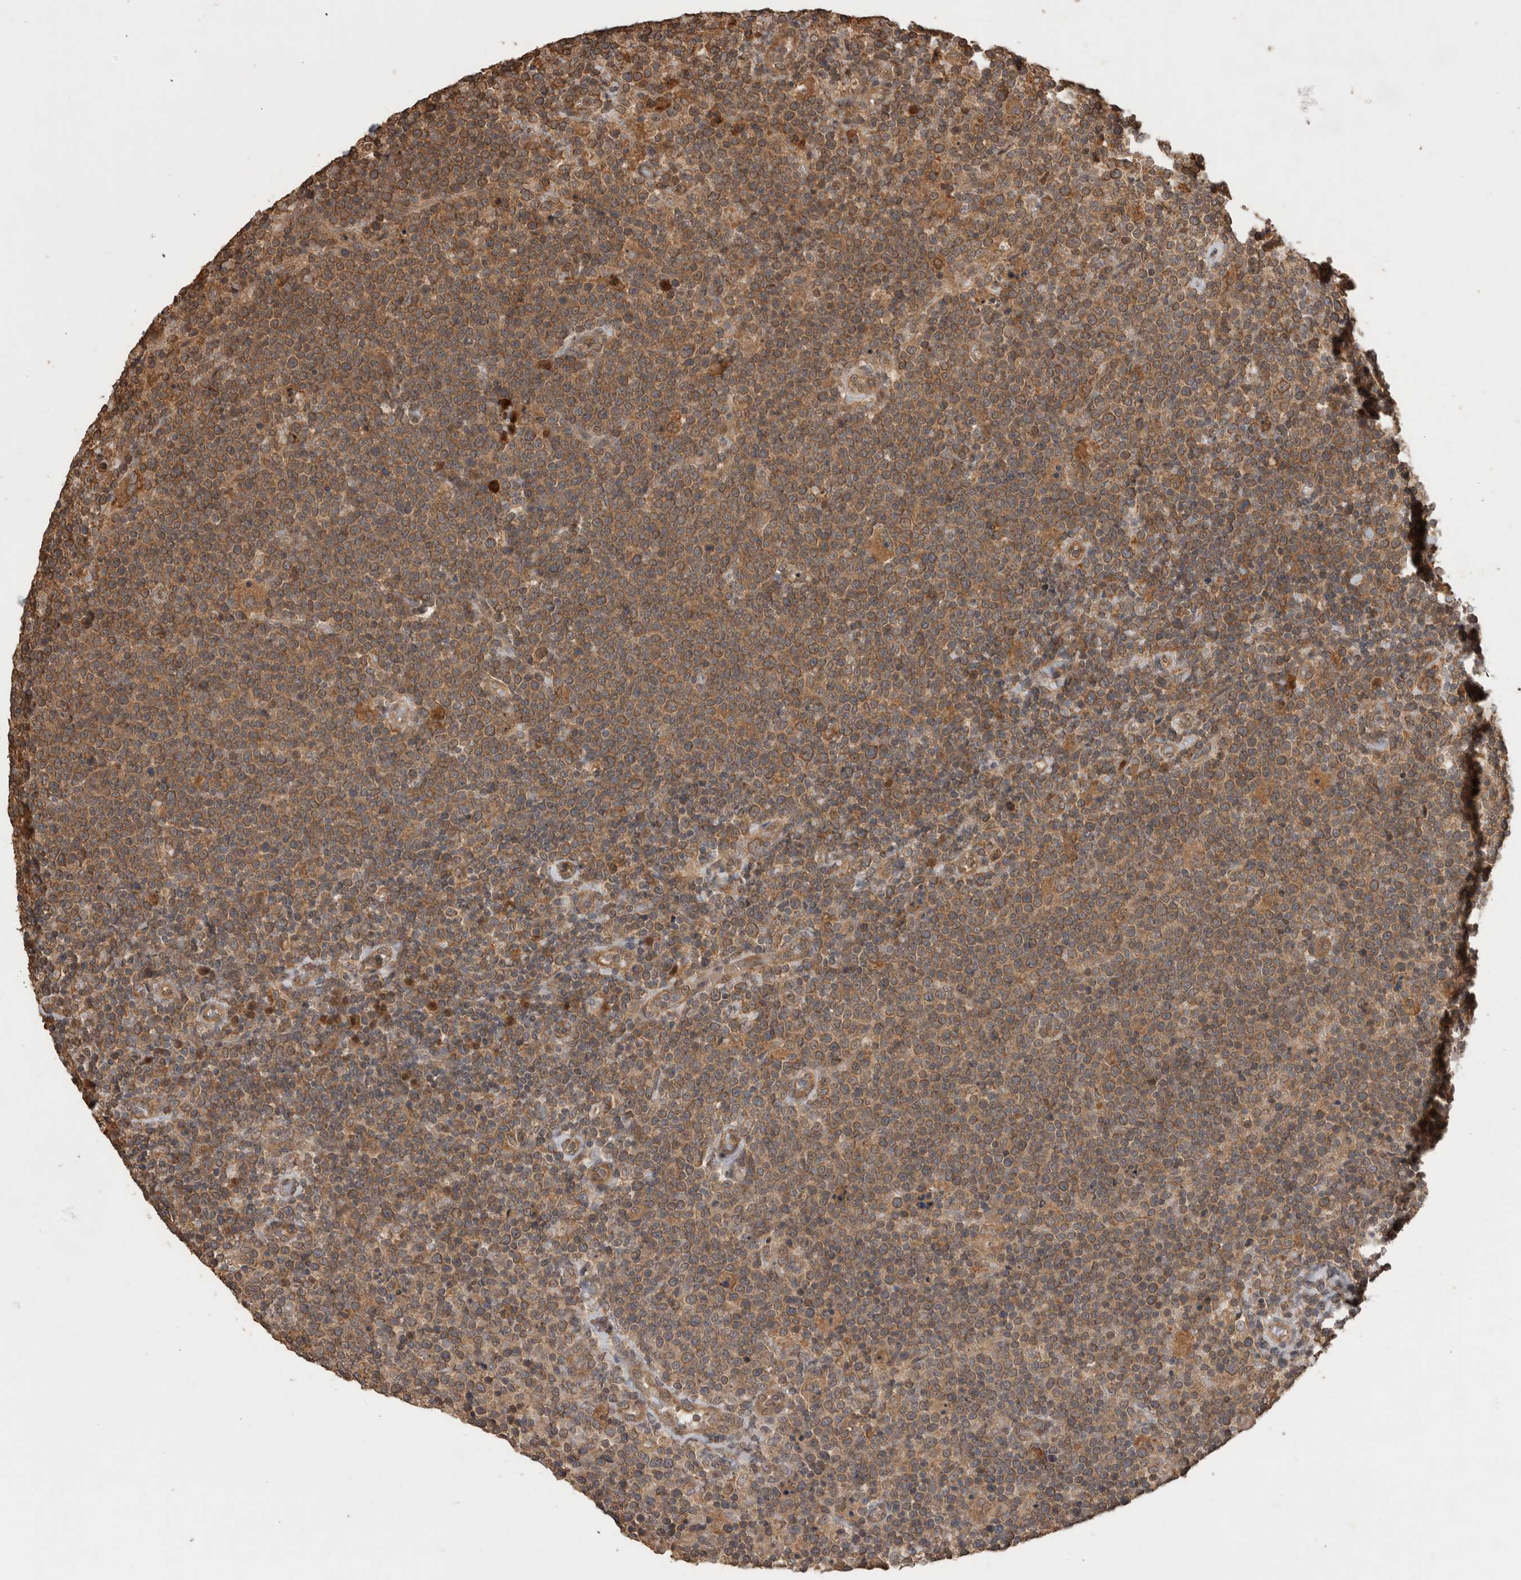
{"staining": {"intensity": "moderate", "quantity": ">75%", "location": "cytoplasmic/membranous"}, "tissue": "lymphoma", "cell_type": "Tumor cells", "image_type": "cancer", "snomed": [{"axis": "morphology", "description": "Malignant lymphoma, non-Hodgkin's type, High grade"}, {"axis": "topography", "description": "Lymph node"}], "caption": "Tumor cells demonstrate moderate cytoplasmic/membranous staining in about >75% of cells in lymphoma. The staining is performed using DAB brown chromogen to label protein expression. The nuclei are counter-stained blue using hematoxylin.", "gene": "OTUD7B", "patient": {"sex": "male", "age": 61}}